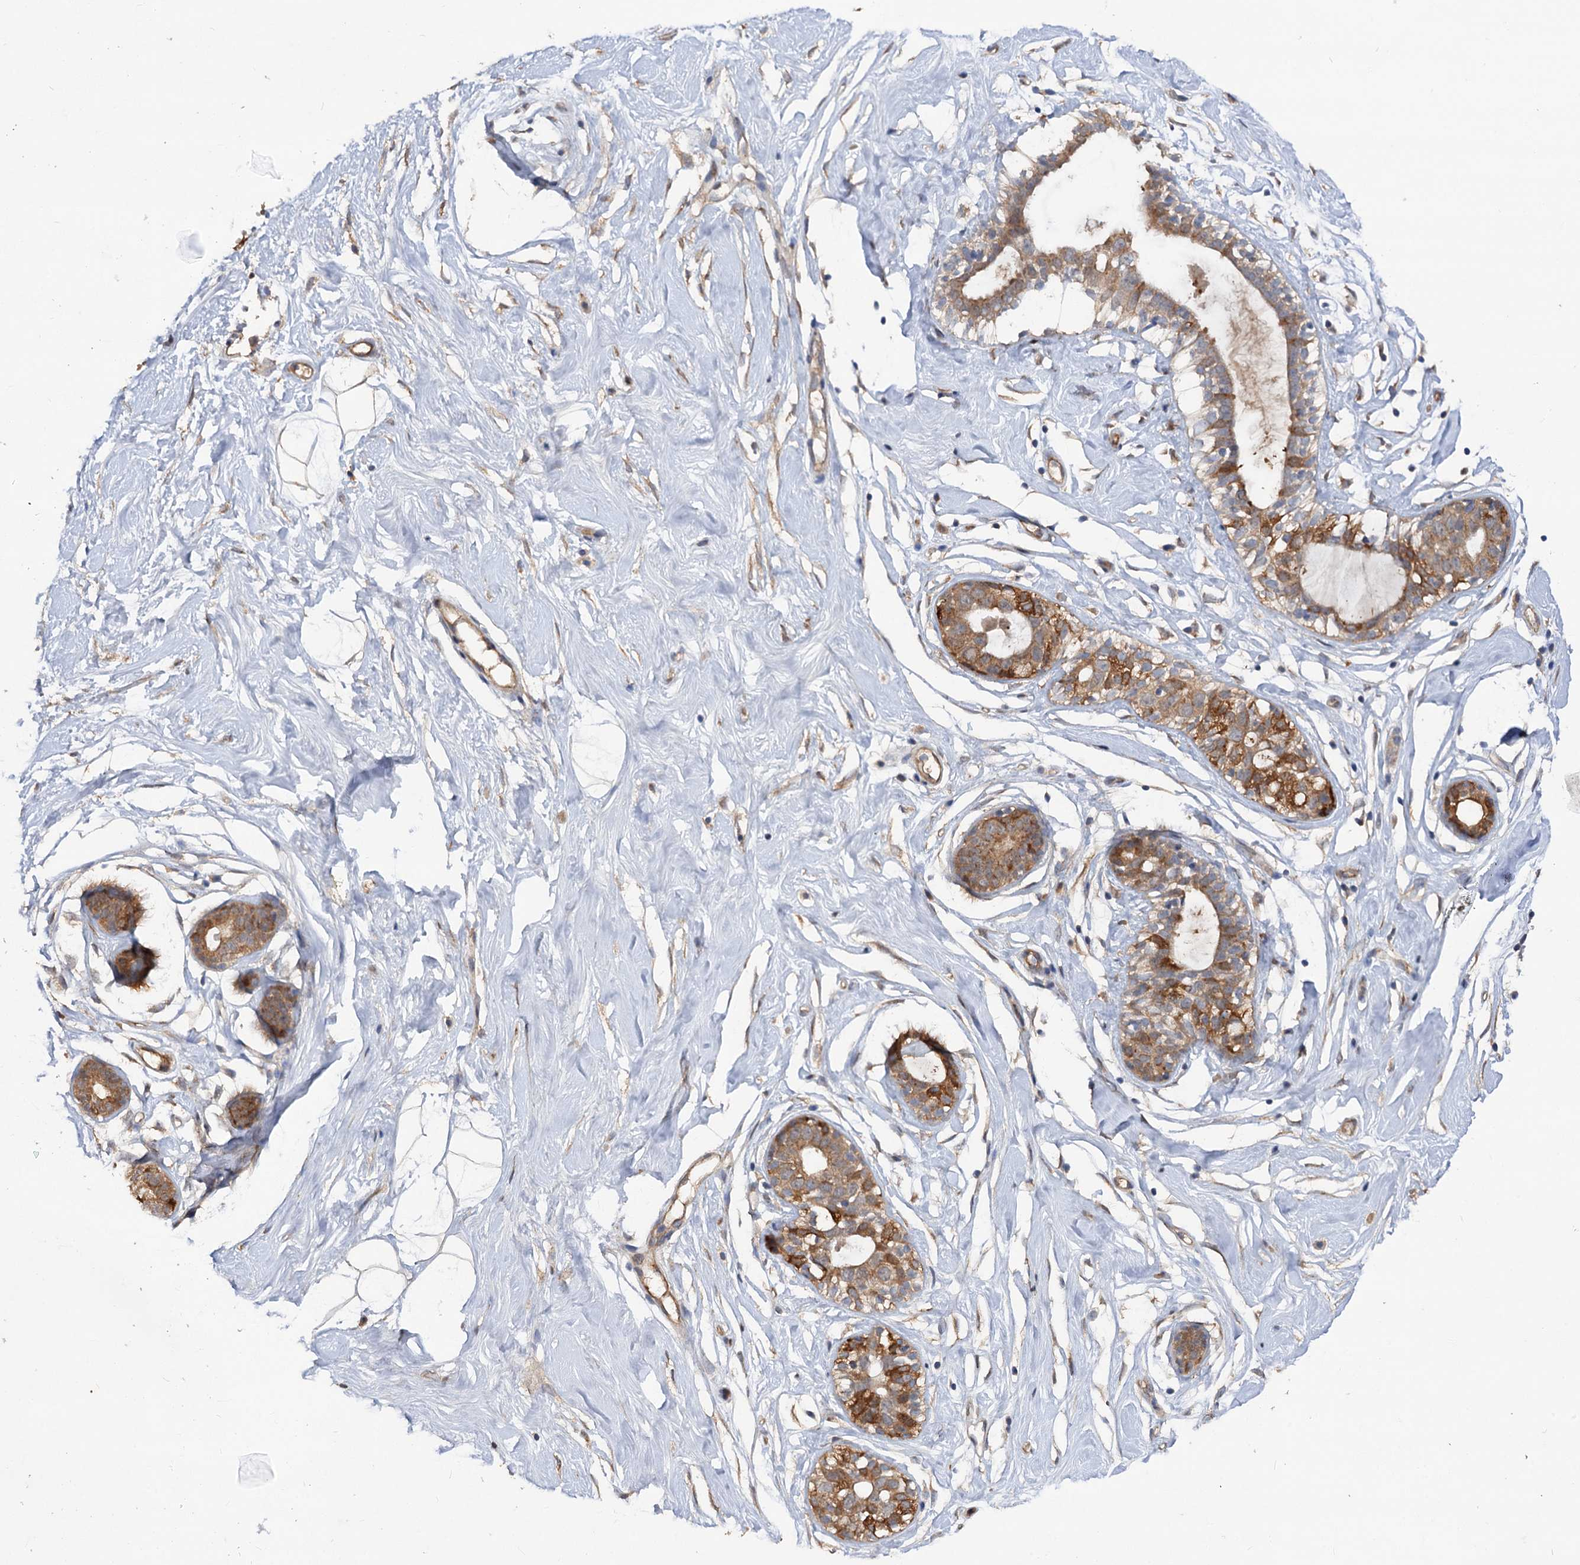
{"staining": {"intensity": "weak", "quantity": ">75%", "location": "cytoplasmic/membranous"}, "tissue": "breast", "cell_type": "Adipocytes", "image_type": "normal", "snomed": [{"axis": "morphology", "description": "Normal tissue, NOS"}, {"axis": "morphology", "description": "Adenoma, NOS"}, {"axis": "topography", "description": "Breast"}], "caption": "Benign breast exhibits weak cytoplasmic/membranous staining in approximately >75% of adipocytes, visualized by immunohistochemistry.", "gene": "NUDCD2", "patient": {"sex": "female", "age": 23}}